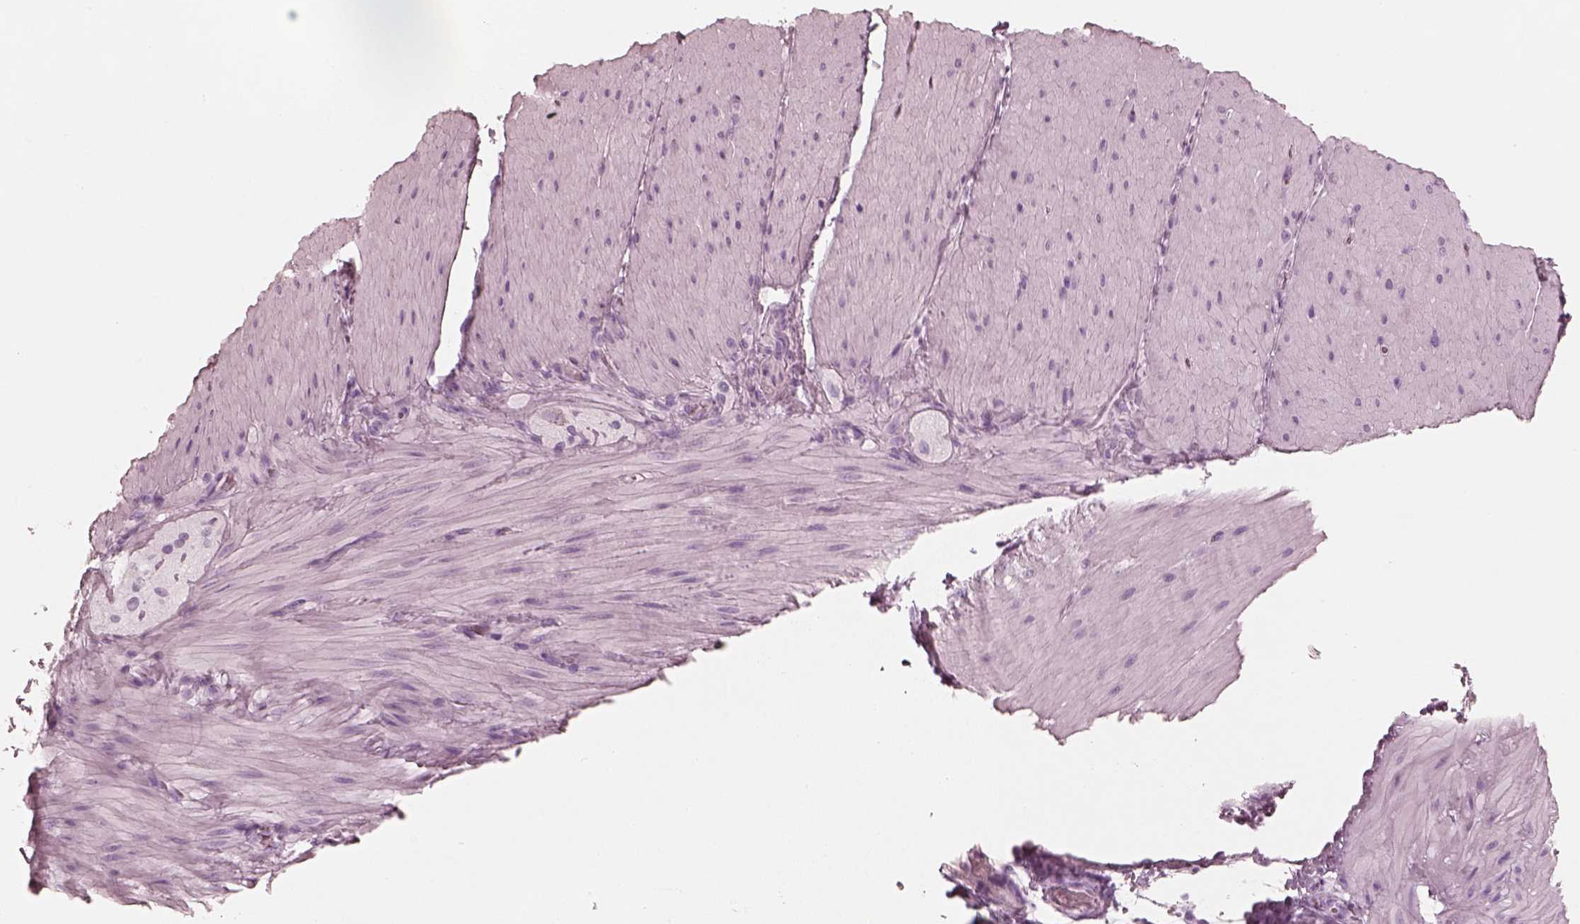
{"staining": {"intensity": "negative", "quantity": "none", "location": "none"}, "tissue": "smooth muscle", "cell_type": "Smooth muscle cells", "image_type": "normal", "snomed": [{"axis": "morphology", "description": "Normal tissue, NOS"}, {"axis": "topography", "description": "Smooth muscle"}, {"axis": "topography", "description": "Colon"}], "caption": "An image of smooth muscle stained for a protein reveals no brown staining in smooth muscle cells.", "gene": "PON3", "patient": {"sex": "male", "age": 73}}